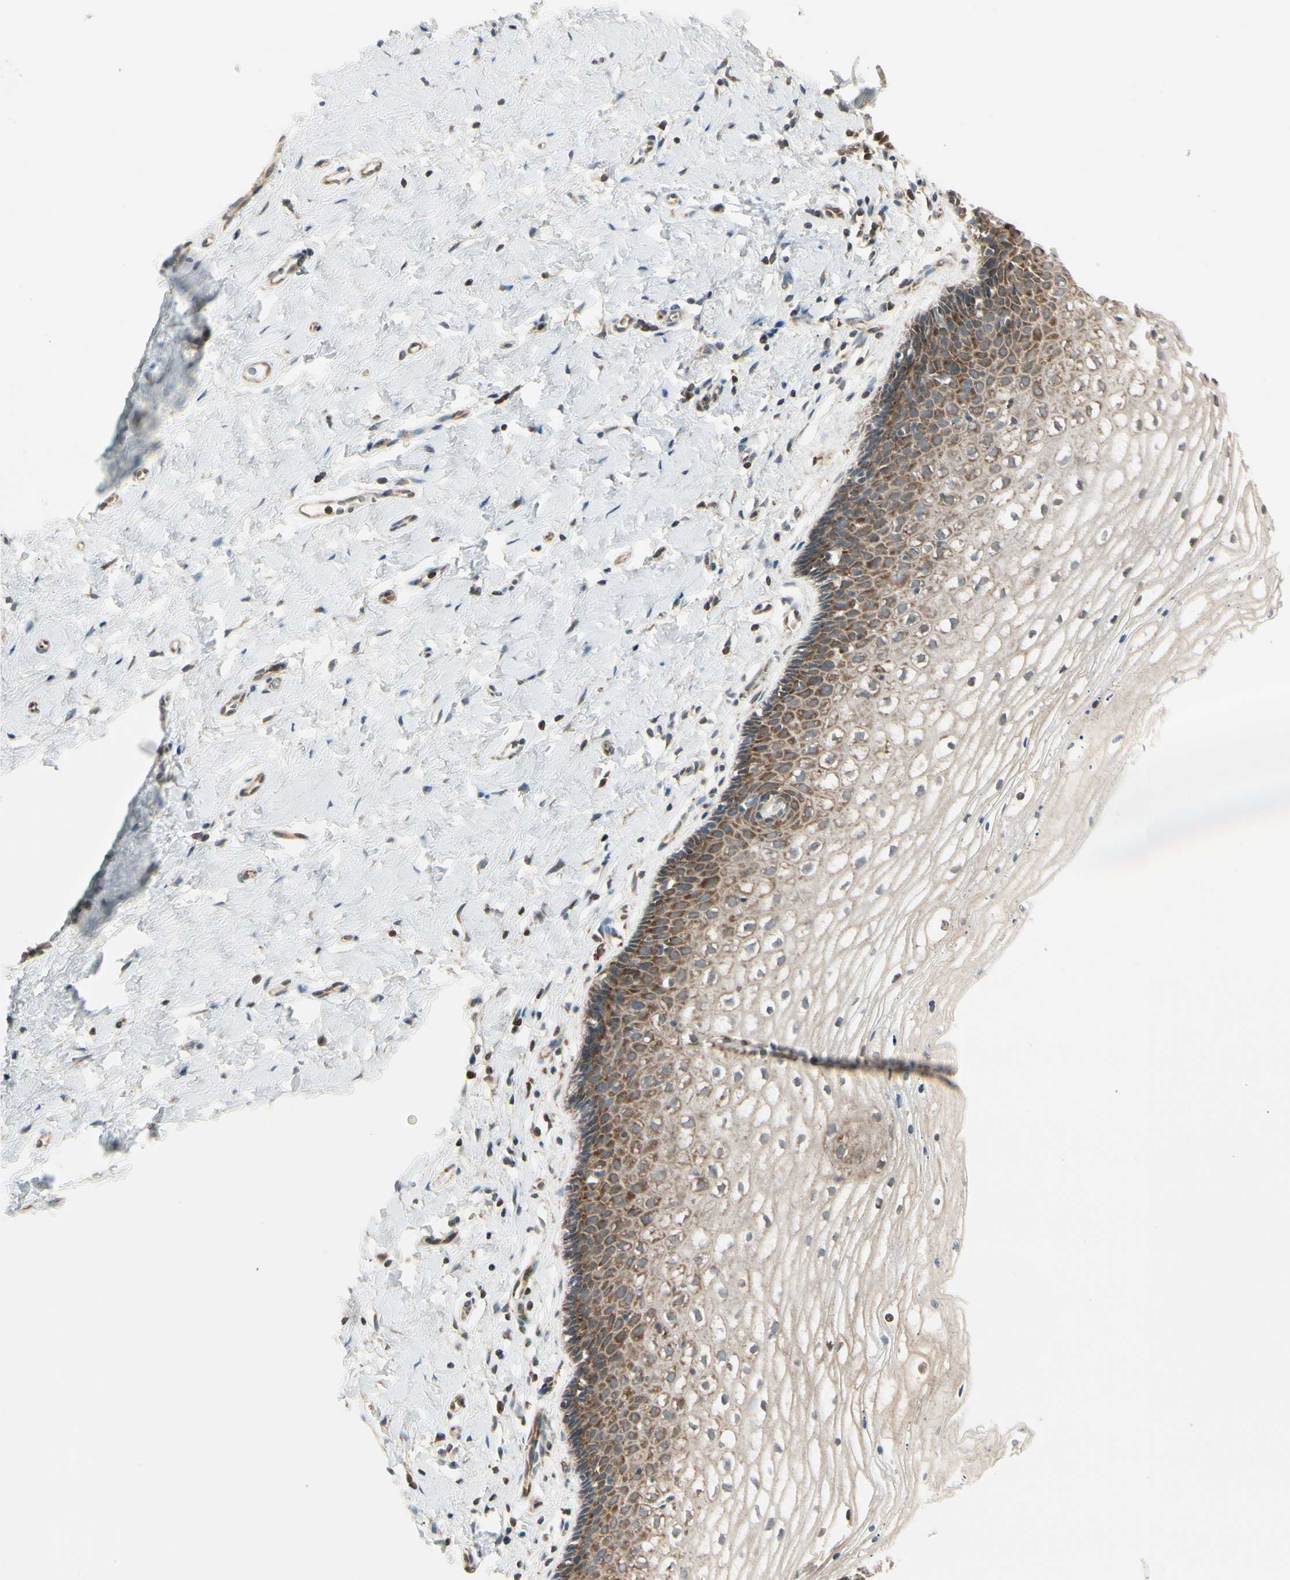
{"staining": {"intensity": "moderate", "quantity": ">75%", "location": "cytoplasmic/membranous"}, "tissue": "vagina", "cell_type": "Squamous epithelial cells", "image_type": "normal", "snomed": [{"axis": "morphology", "description": "Normal tissue, NOS"}, {"axis": "topography", "description": "Soft tissue"}, {"axis": "topography", "description": "Vagina"}], "caption": "The histopathology image reveals immunohistochemical staining of unremarkable vagina. There is moderate cytoplasmic/membranous positivity is present in about >75% of squamous epithelial cells.", "gene": "OXSR1", "patient": {"sex": "female", "age": 61}}